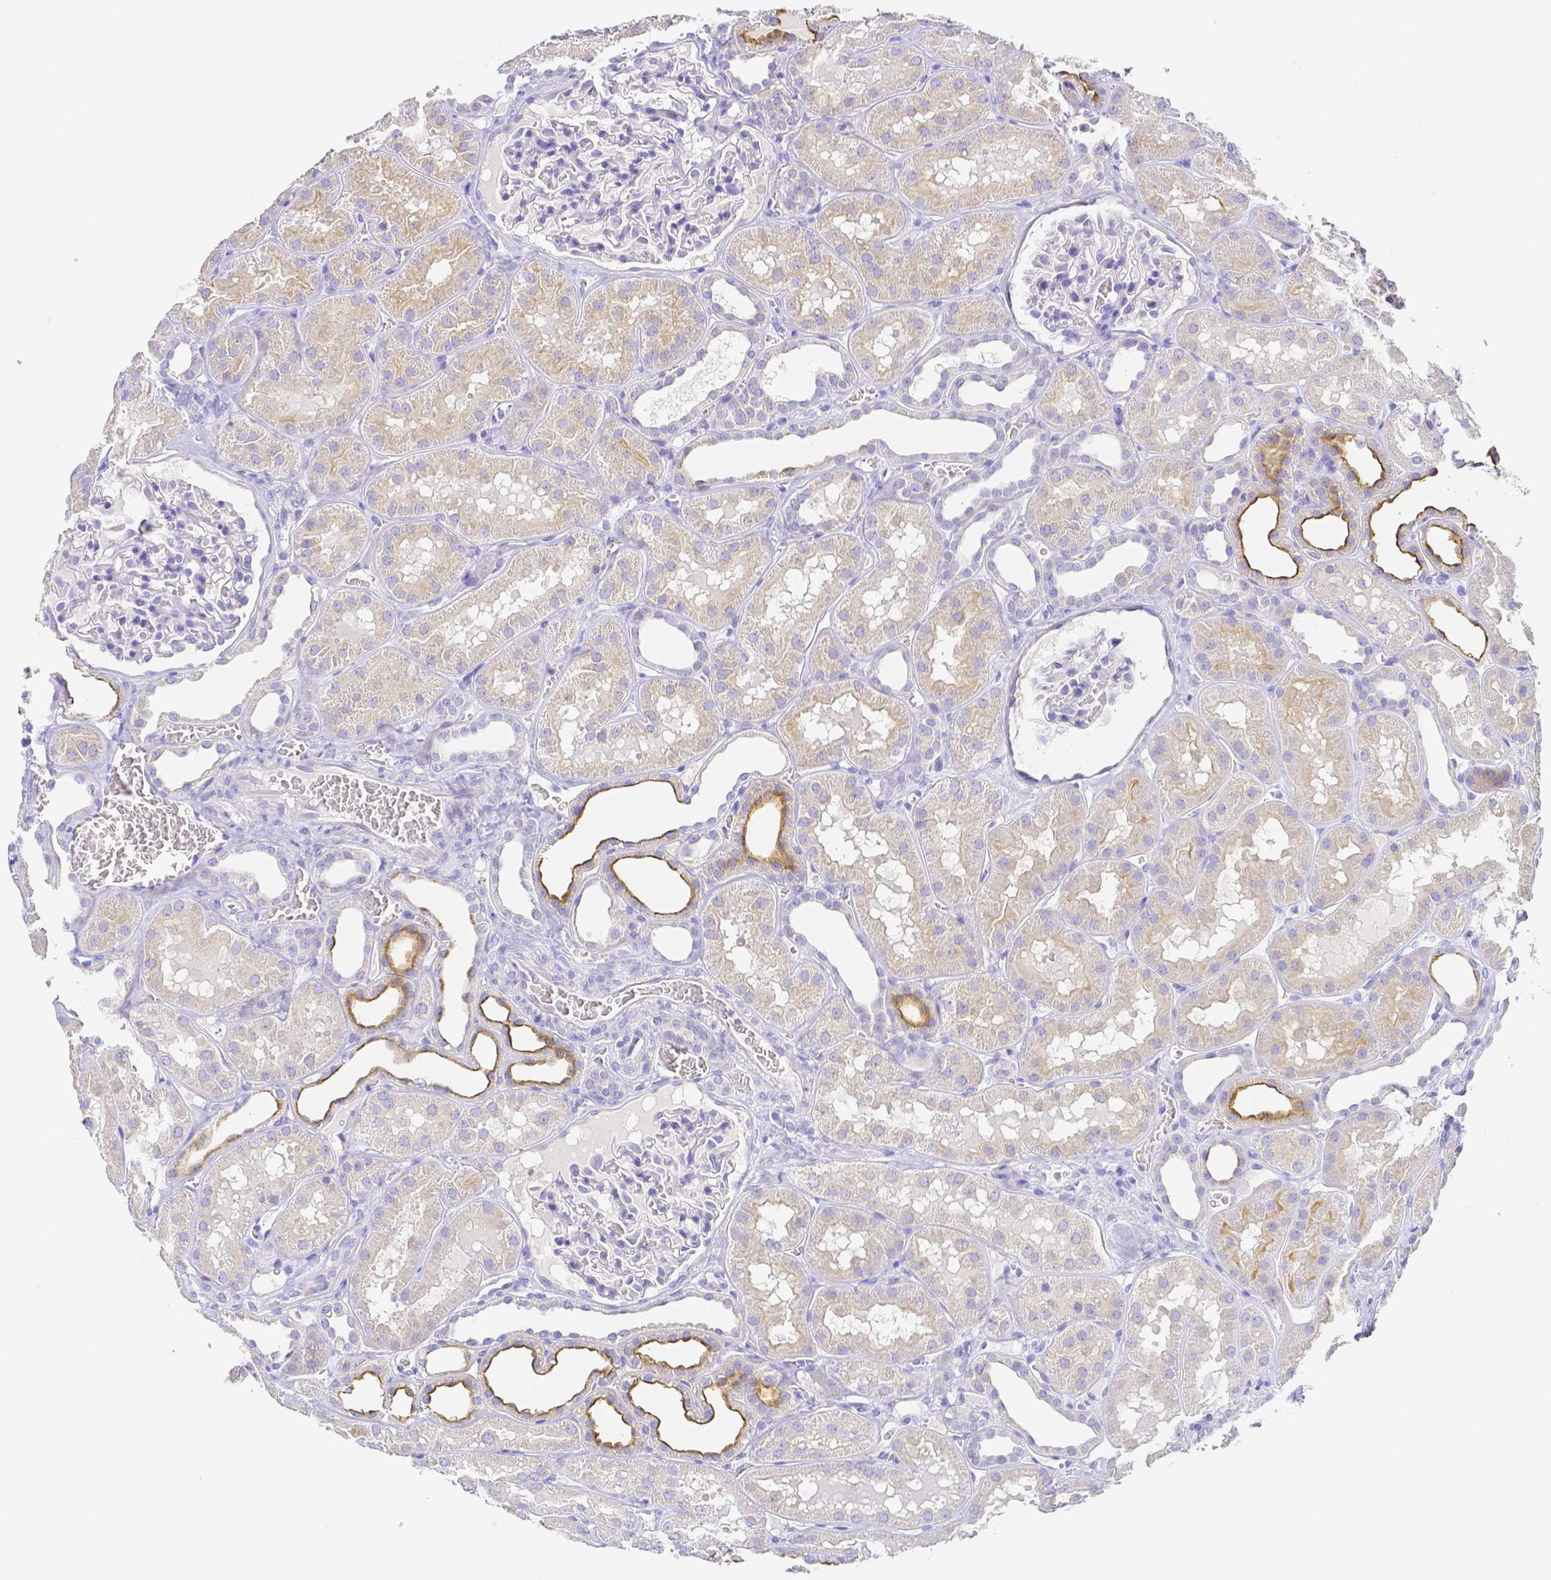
{"staining": {"intensity": "negative", "quantity": "none", "location": "none"}, "tissue": "kidney", "cell_type": "Cells in glomeruli", "image_type": "normal", "snomed": [{"axis": "morphology", "description": "Normal tissue, NOS"}, {"axis": "topography", "description": "Kidney"}], "caption": "Cells in glomeruli show no significant expression in unremarkable kidney. (Stains: DAB (3,3'-diaminobenzidine) immunohistochemistry (IHC) with hematoxylin counter stain, Microscopy: brightfield microscopy at high magnification).", "gene": "ZG16B", "patient": {"sex": "female", "age": 41}}